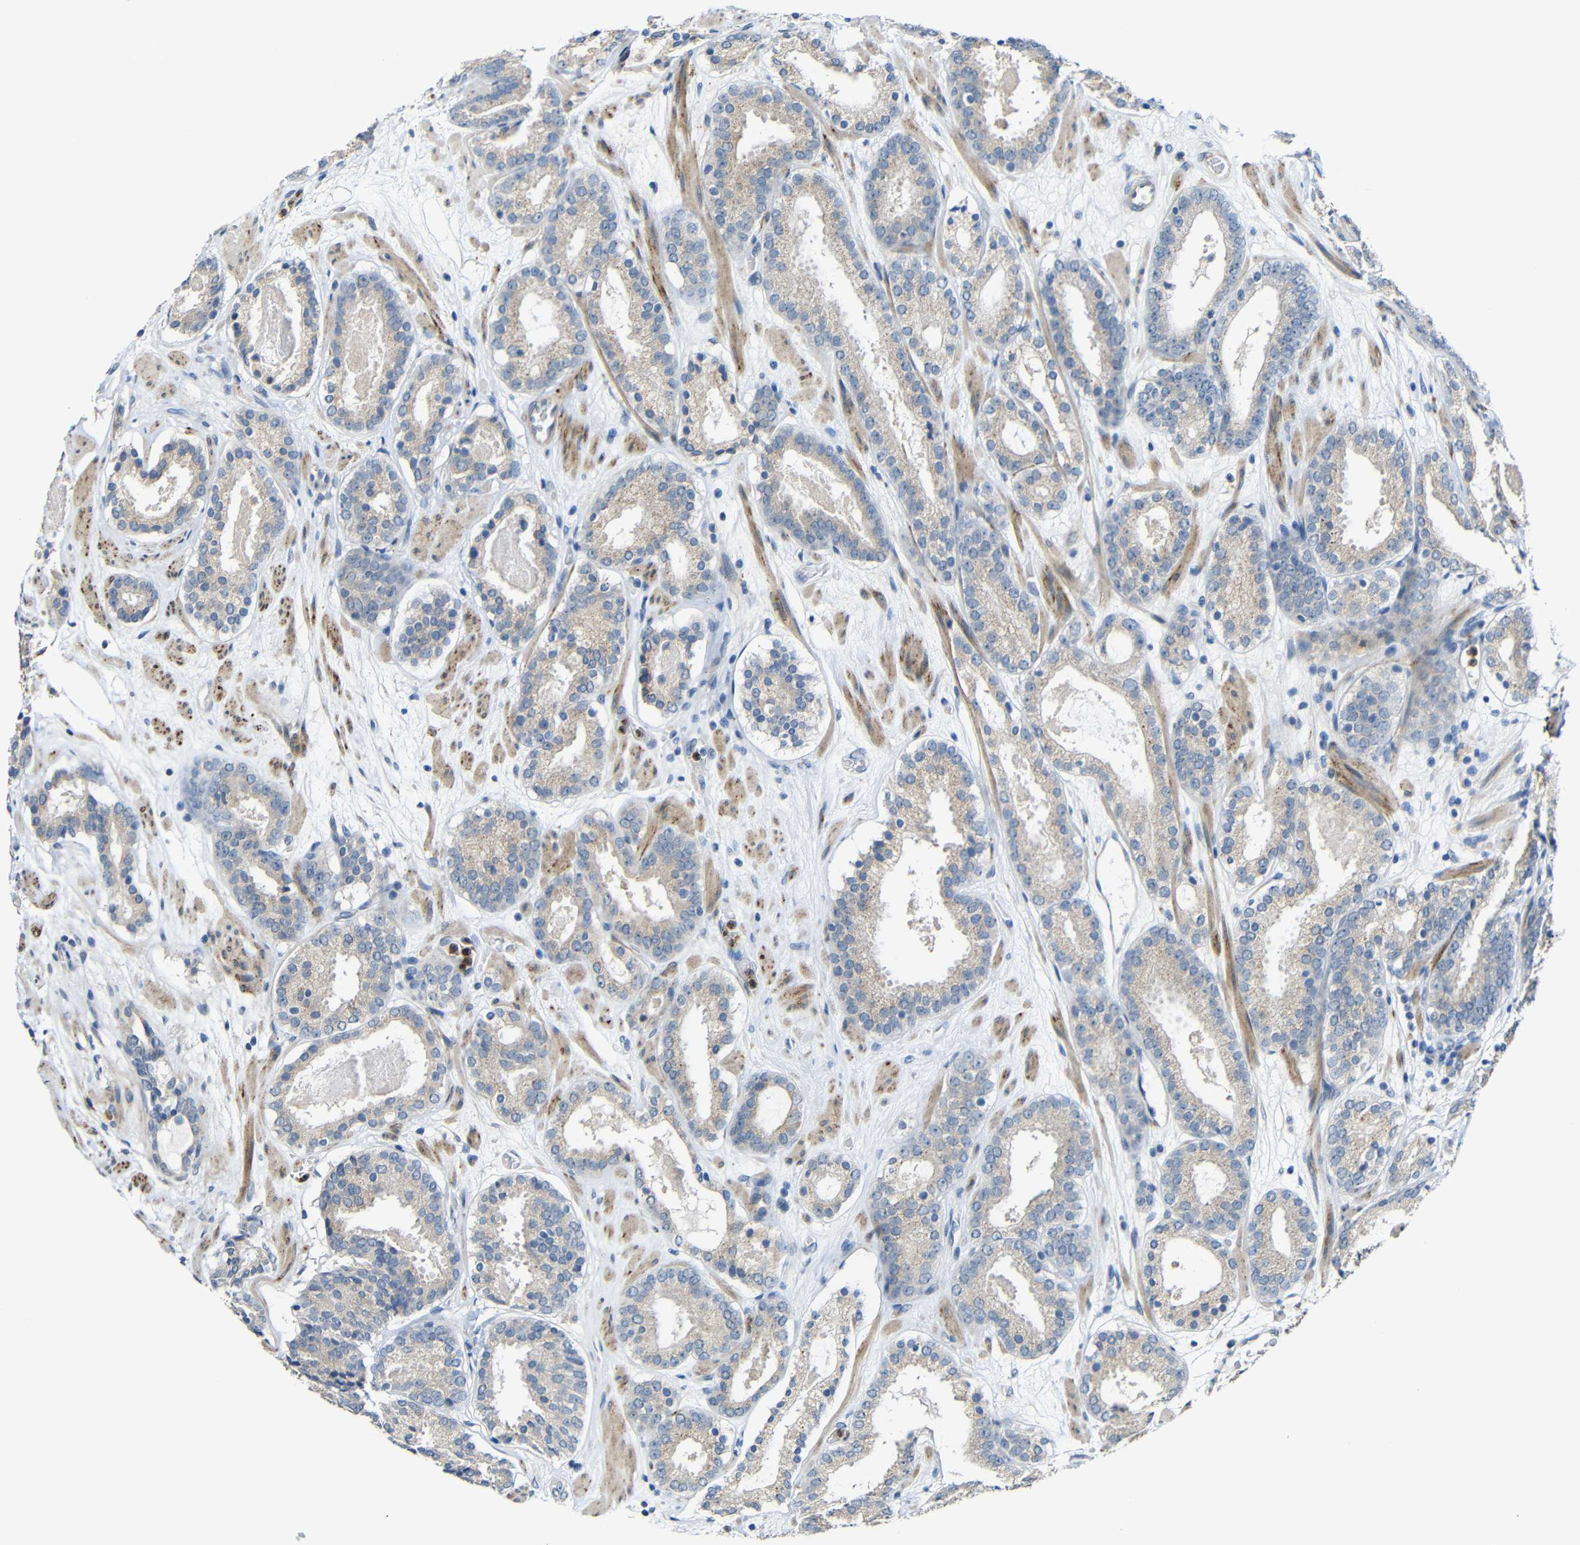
{"staining": {"intensity": "weak", "quantity": ">75%", "location": "cytoplasmic/membranous"}, "tissue": "prostate cancer", "cell_type": "Tumor cells", "image_type": "cancer", "snomed": [{"axis": "morphology", "description": "Adenocarcinoma, Low grade"}, {"axis": "topography", "description": "Prostate"}], "caption": "Immunohistochemistry (IHC) micrograph of neoplastic tissue: adenocarcinoma (low-grade) (prostate) stained using IHC displays low levels of weak protein expression localized specifically in the cytoplasmic/membranous of tumor cells, appearing as a cytoplasmic/membranous brown color.", "gene": "STBD1", "patient": {"sex": "male", "age": 69}}